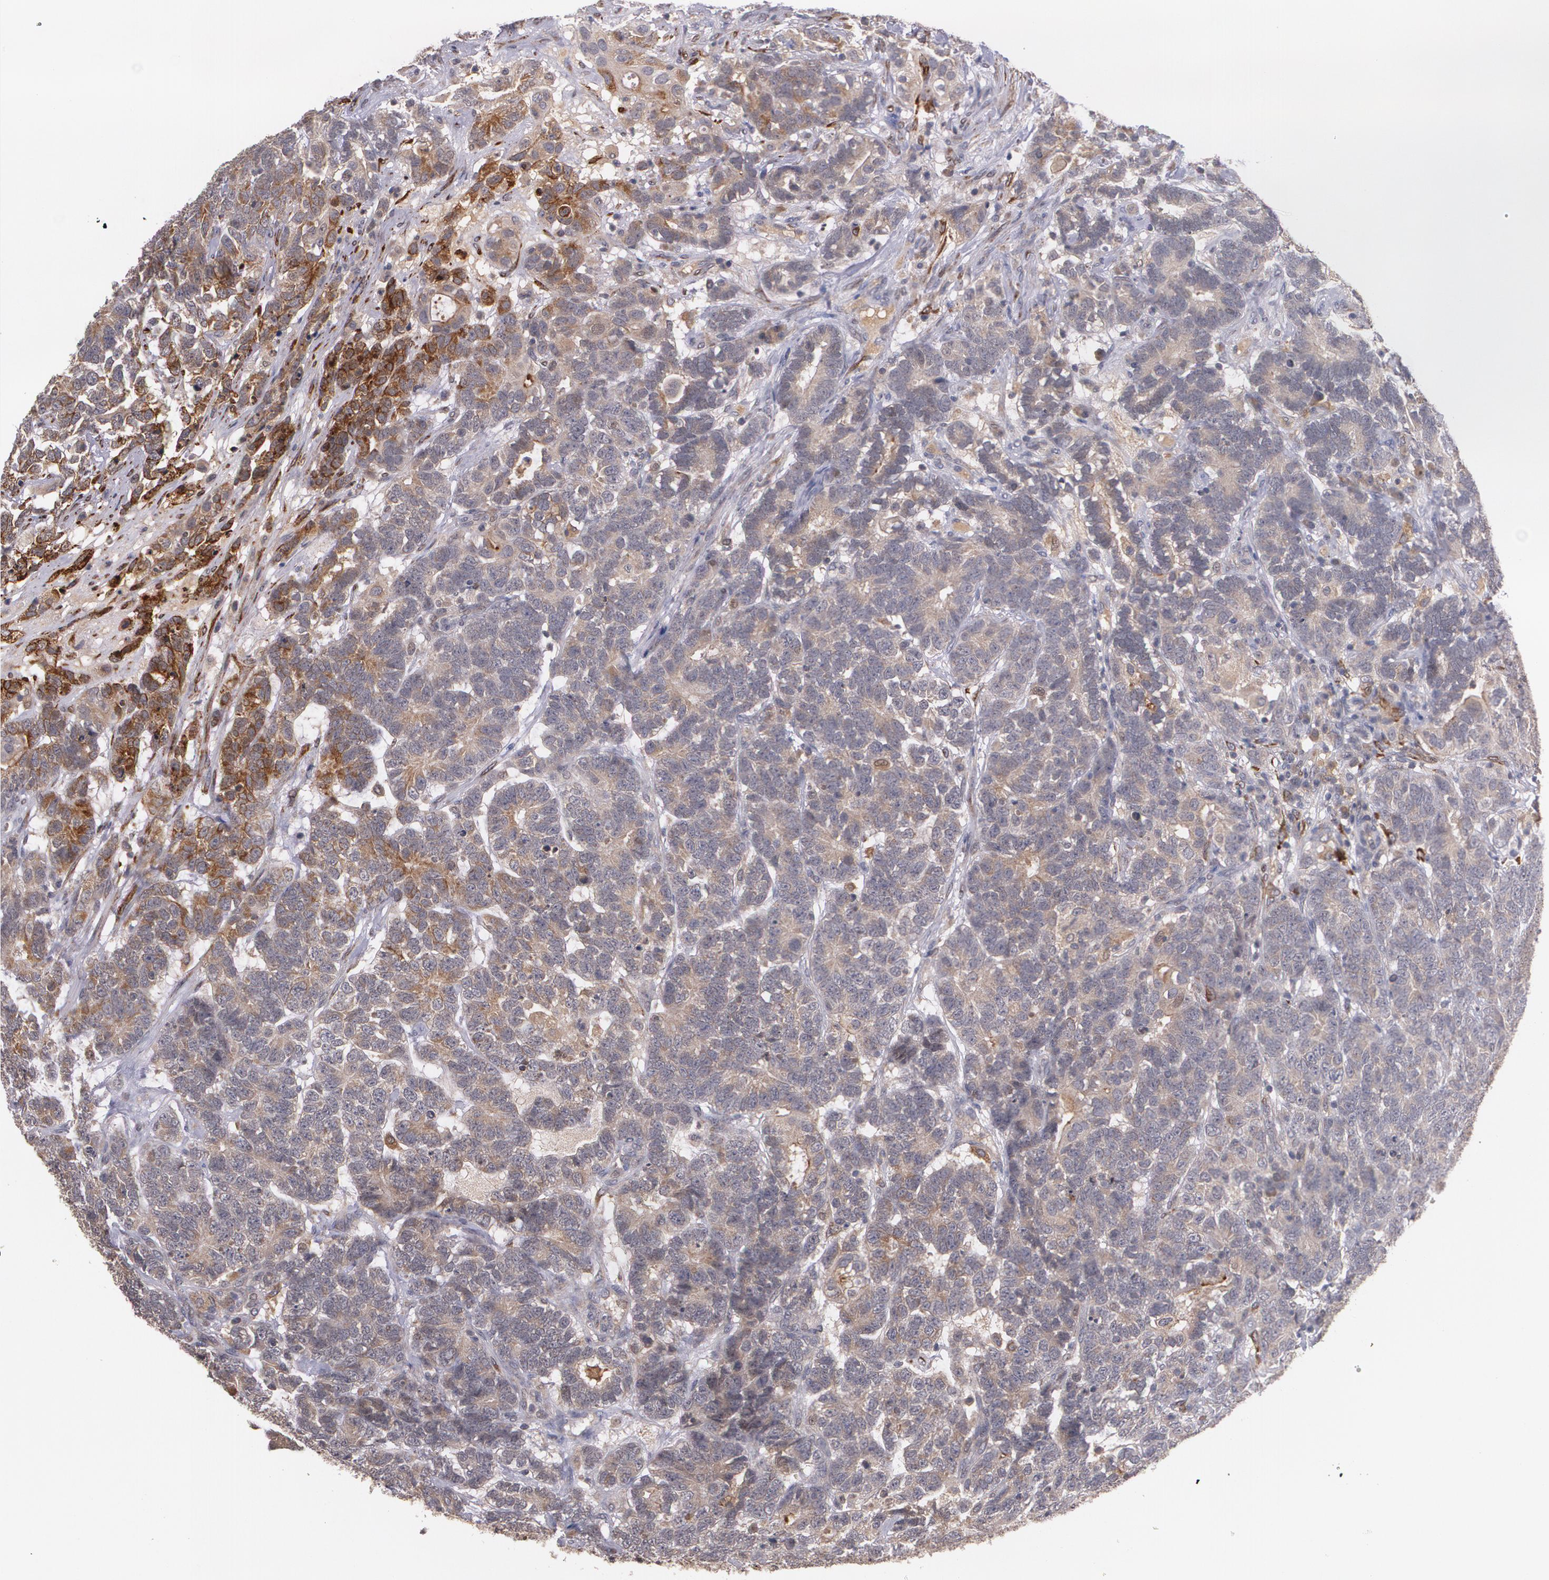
{"staining": {"intensity": "moderate", "quantity": "25%-75%", "location": "cytoplasmic/membranous"}, "tissue": "testis cancer", "cell_type": "Tumor cells", "image_type": "cancer", "snomed": [{"axis": "morphology", "description": "Carcinoma, Embryonal, NOS"}, {"axis": "topography", "description": "Testis"}], "caption": "Testis cancer (embryonal carcinoma) tissue displays moderate cytoplasmic/membranous staining in approximately 25%-75% of tumor cells, visualized by immunohistochemistry.", "gene": "IFNGR2", "patient": {"sex": "male", "age": 26}}